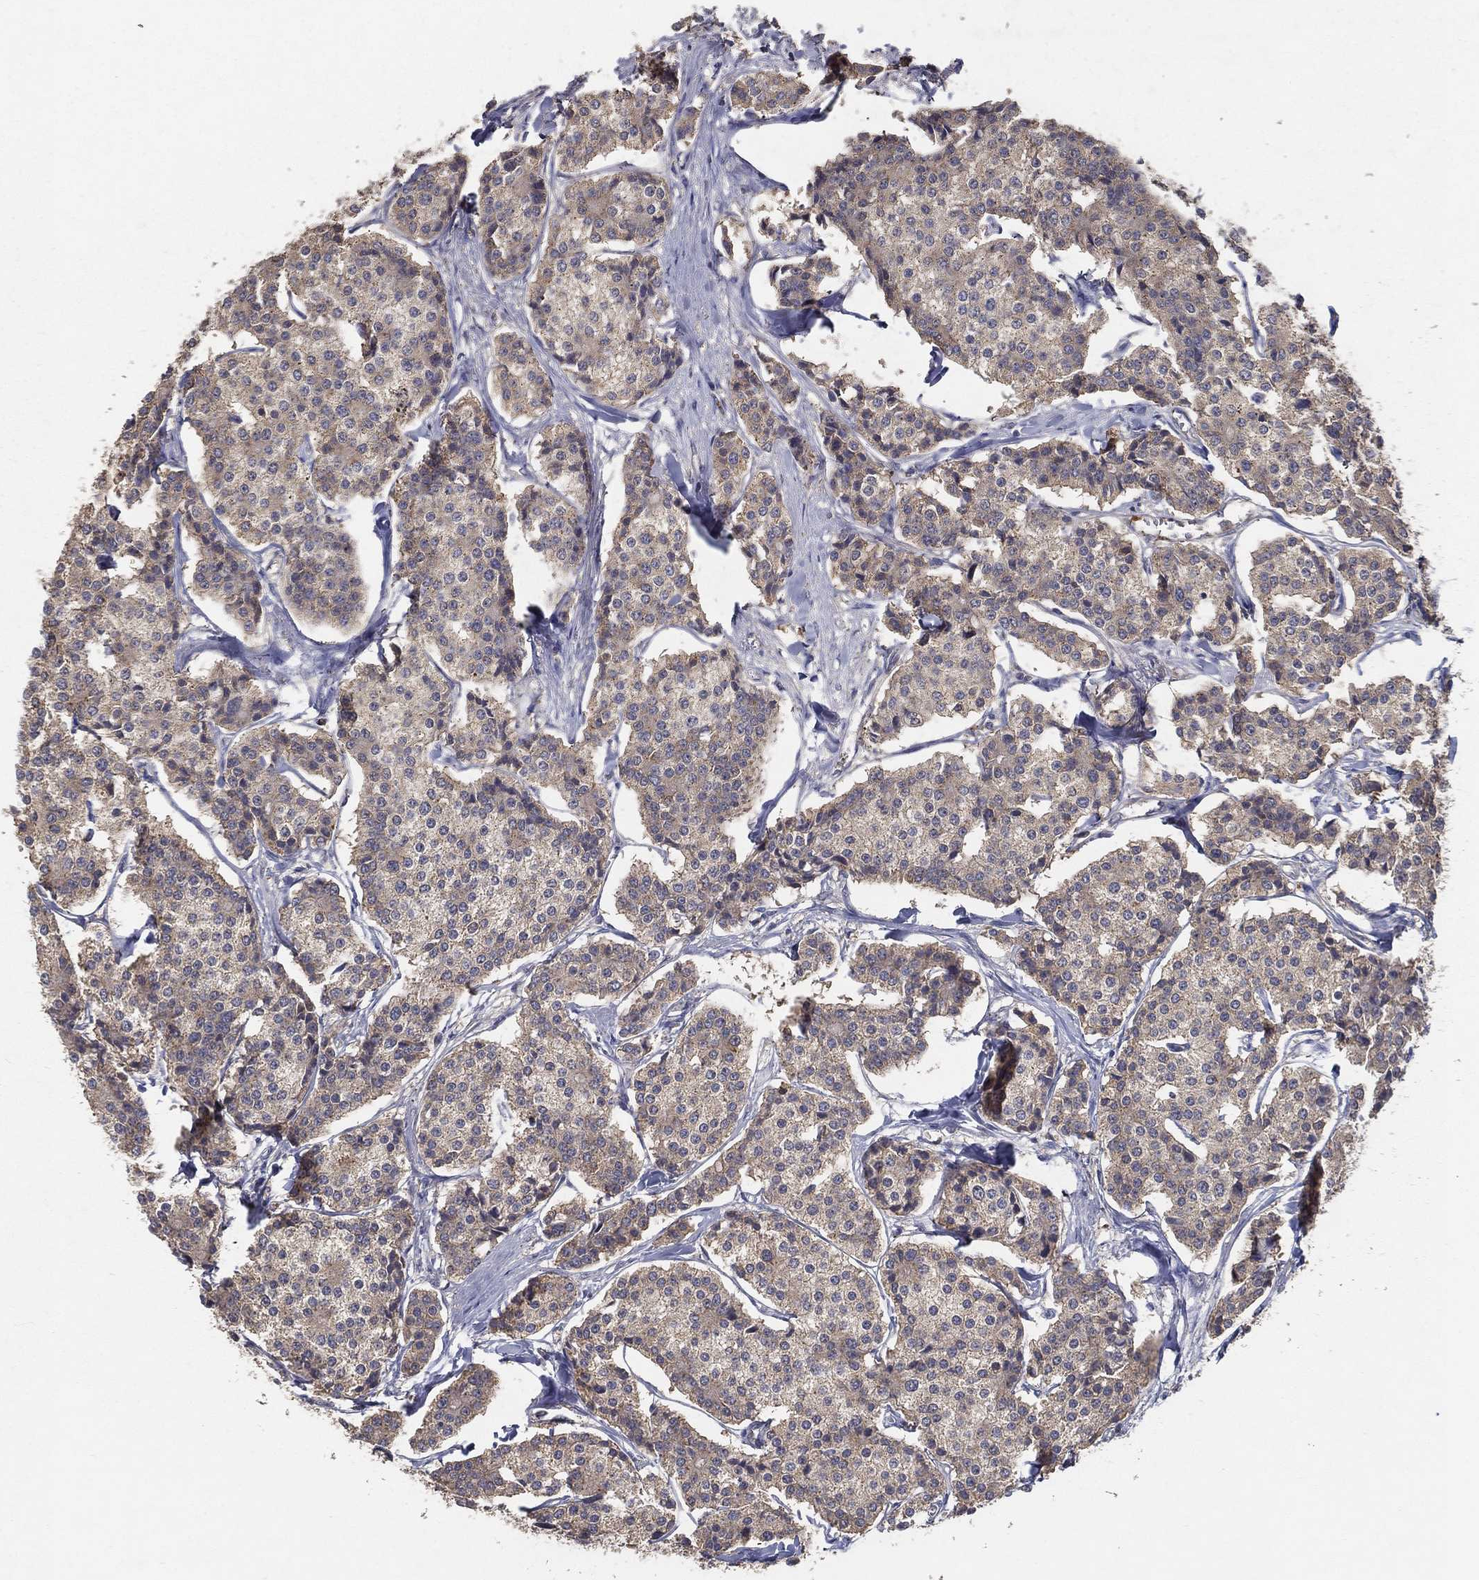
{"staining": {"intensity": "weak", "quantity": "25%-75%", "location": "cytoplasmic/membranous"}, "tissue": "carcinoid", "cell_type": "Tumor cells", "image_type": "cancer", "snomed": [{"axis": "morphology", "description": "Carcinoid, malignant, NOS"}, {"axis": "topography", "description": "Small intestine"}], "caption": "The immunohistochemical stain shows weak cytoplasmic/membranous staining in tumor cells of malignant carcinoid tissue.", "gene": "MT-ND1", "patient": {"sex": "female", "age": 65}}